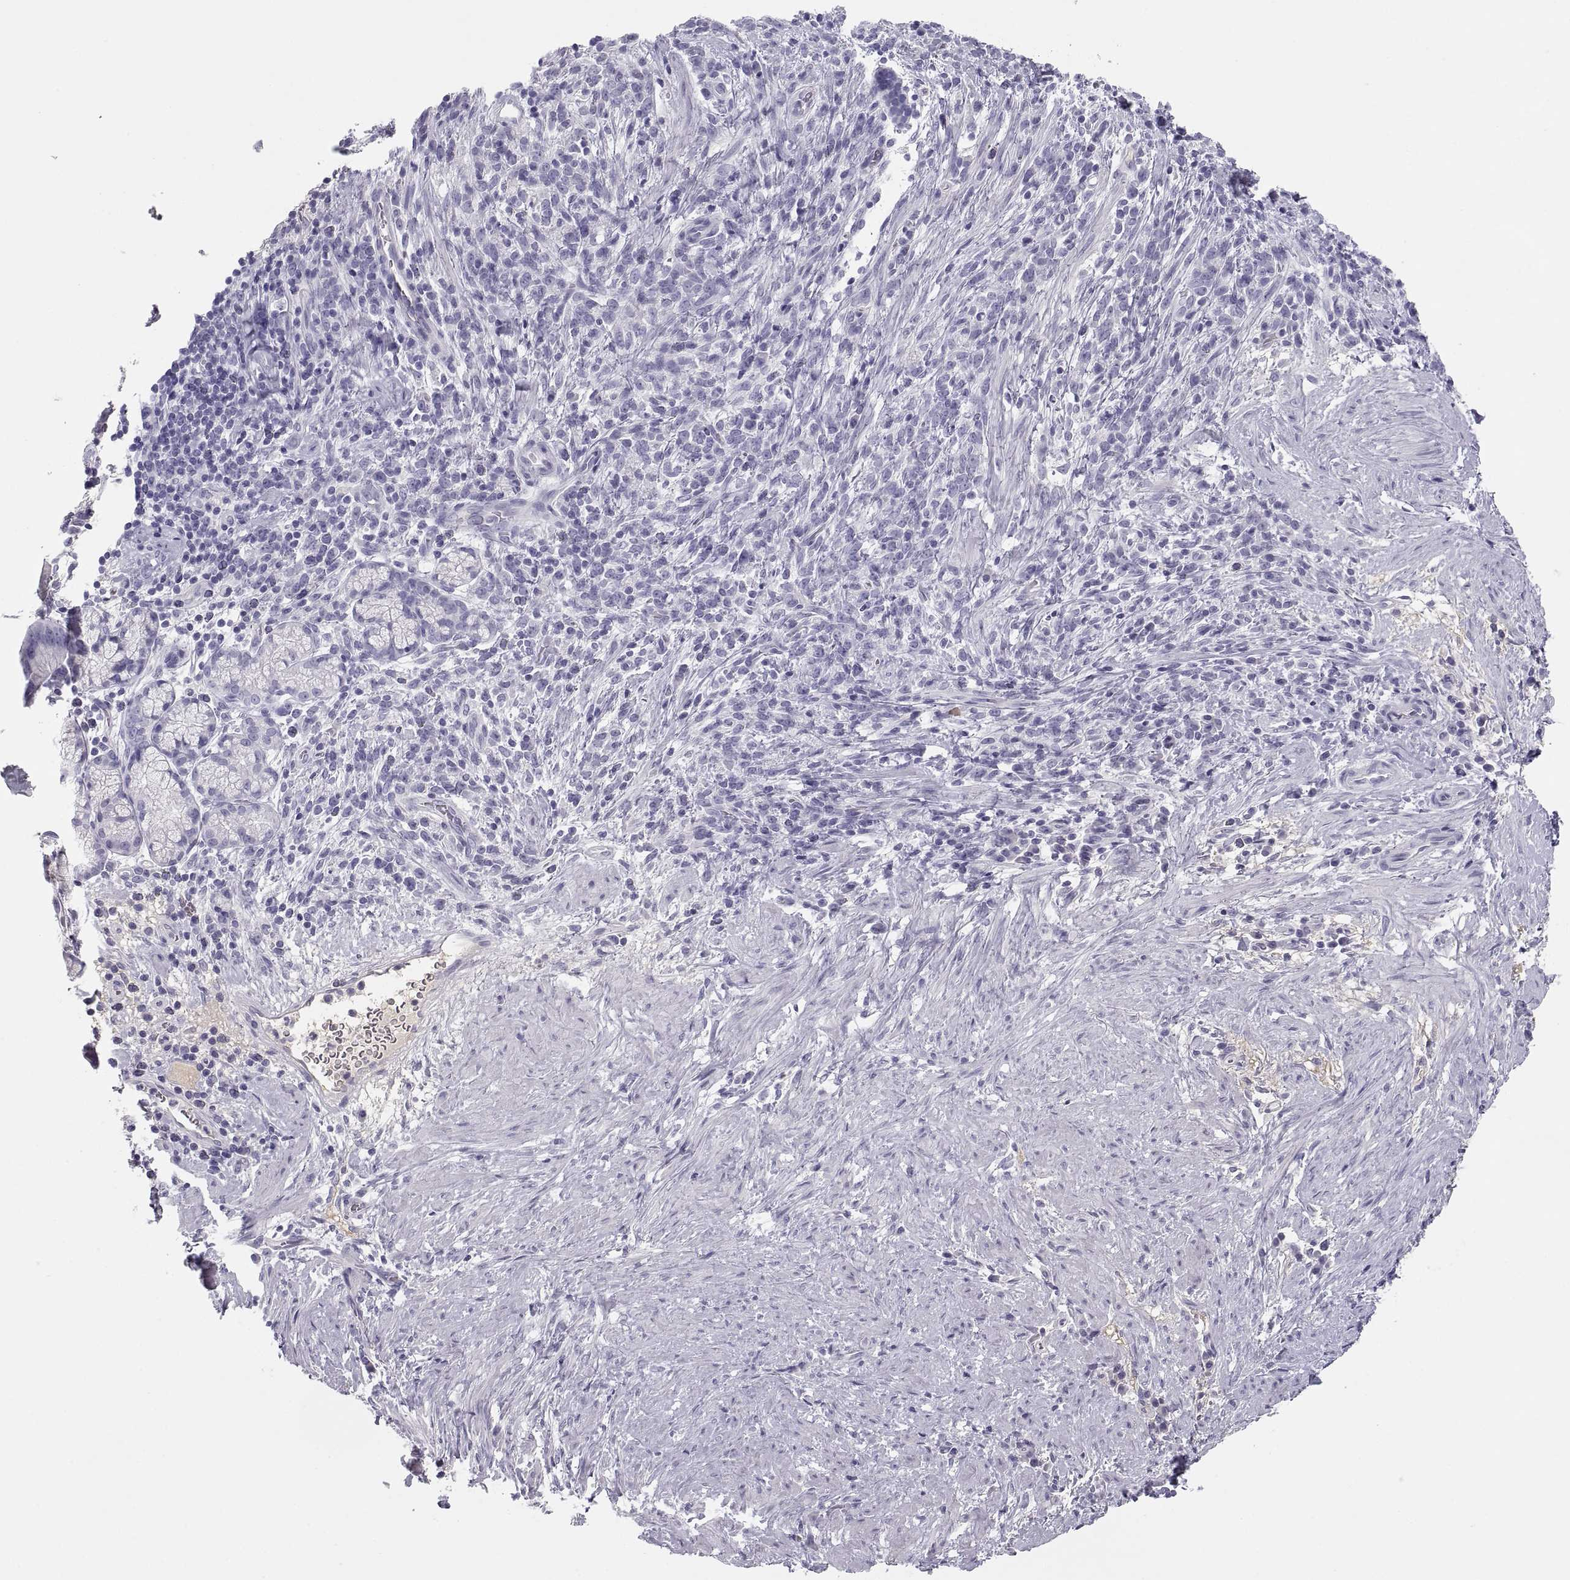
{"staining": {"intensity": "negative", "quantity": "none", "location": "none"}, "tissue": "stomach cancer", "cell_type": "Tumor cells", "image_type": "cancer", "snomed": [{"axis": "morphology", "description": "Adenocarcinoma, NOS"}, {"axis": "topography", "description": "Stomach"}], "caption": "Stomach adenocarcinoma was stained to show a protein in brown. There is no significant expression in tumor cells.", "gene": "MAGEB2", "patient": {"sex": "female", "age": 57}}